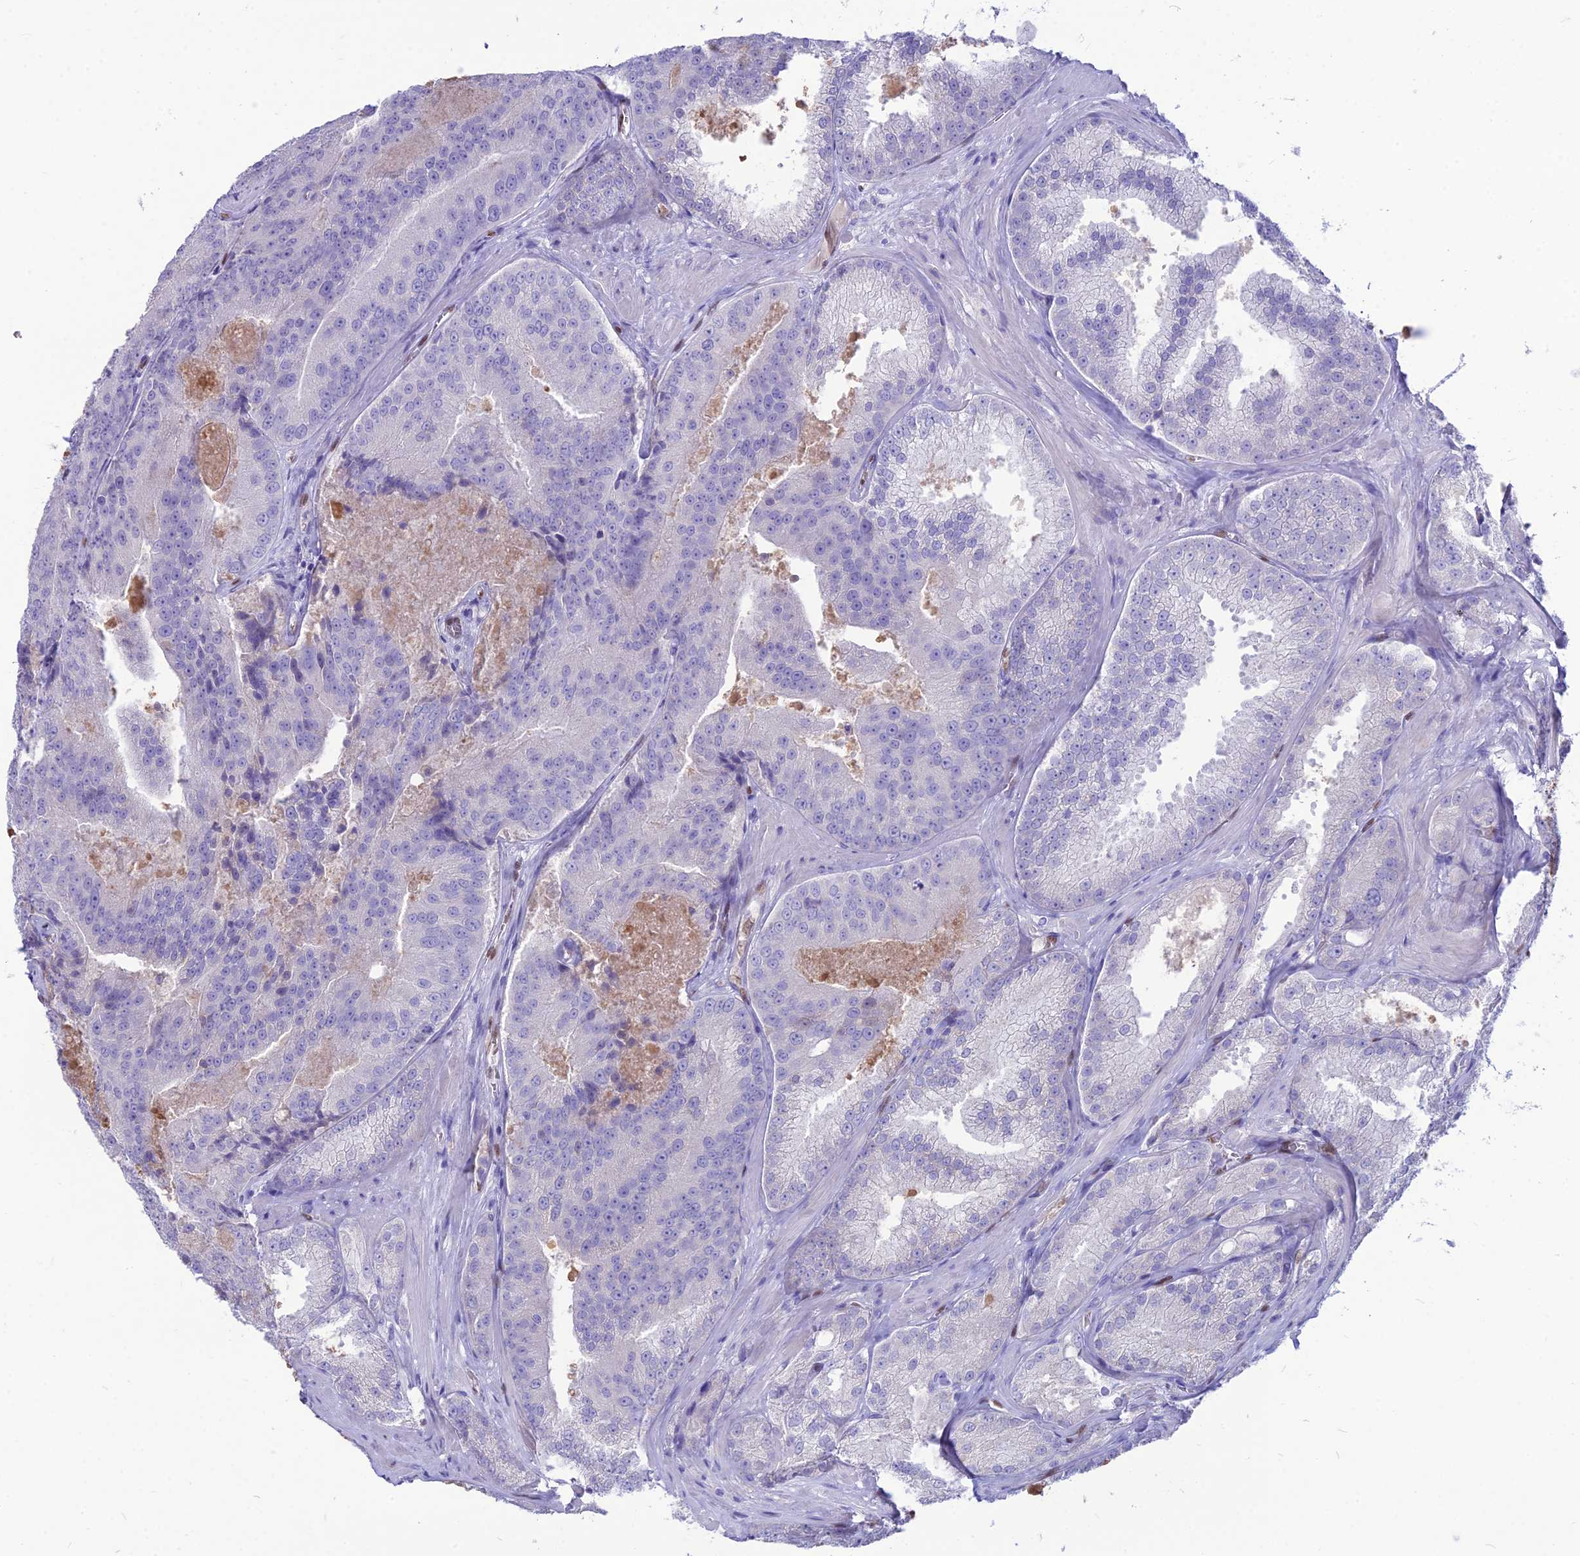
{"staining": {"intensity": "negative", "quantity": "none", "location": "none"}, "tissue": "prostate cancer", "cell_type": "Tumor cells", "image_type": "cancer", "snomed": [{"axis": "morphology", "description": "Adenocarcinoma, High grade"}, {"axis": "topography", "description": "Prostate"}], "caption": "A photomicrograph of prostate cancer (high-grade adenocarcinoma) stained for a protein shows no brown staining in tumor cells.", "gene": "NOVA2", "patient": {"sex": "male", "age": 61}}